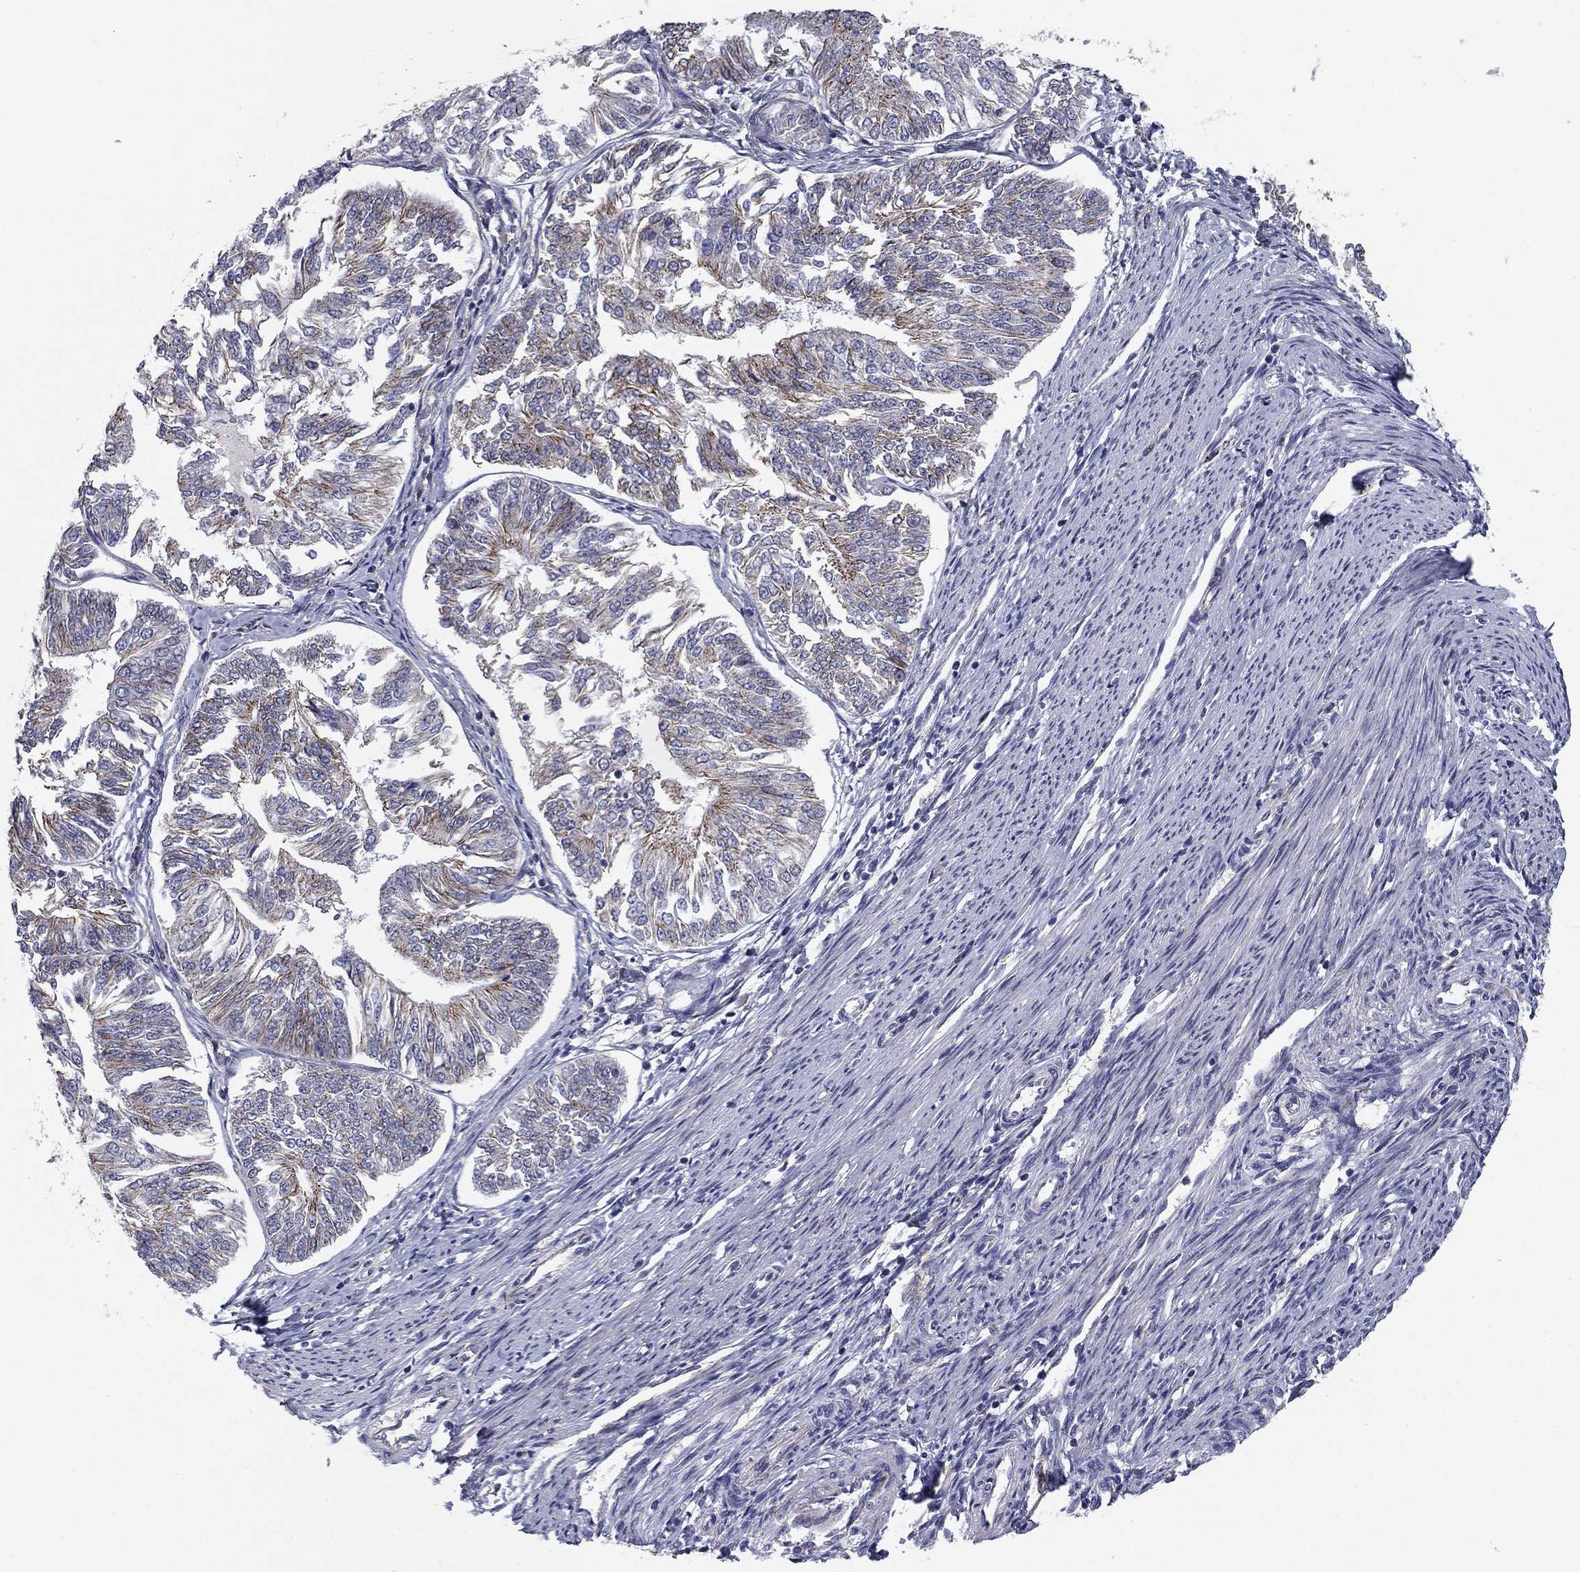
{"staining": {"intensity": "moderate", "quantity": "<25%", "location": "cytoplasmic/membranous"}, "tissue": "endometrial cancer", "cell_type": "Tumor cells", "image_type": "cancer", "snomed": [{"axis": "morphology", "description": "Adenocarcinoma, NOS"}, {"axis": "topography", "description": "Endometrium"}], "caption": "Protein staining exhibits moderate cytoplasmic/membranous expression in about <25% of tumor cells in adenocarcinoma (endometrial).", "gene": "SEPTIN3", "patient": {"sex": "female", "age": 58}}